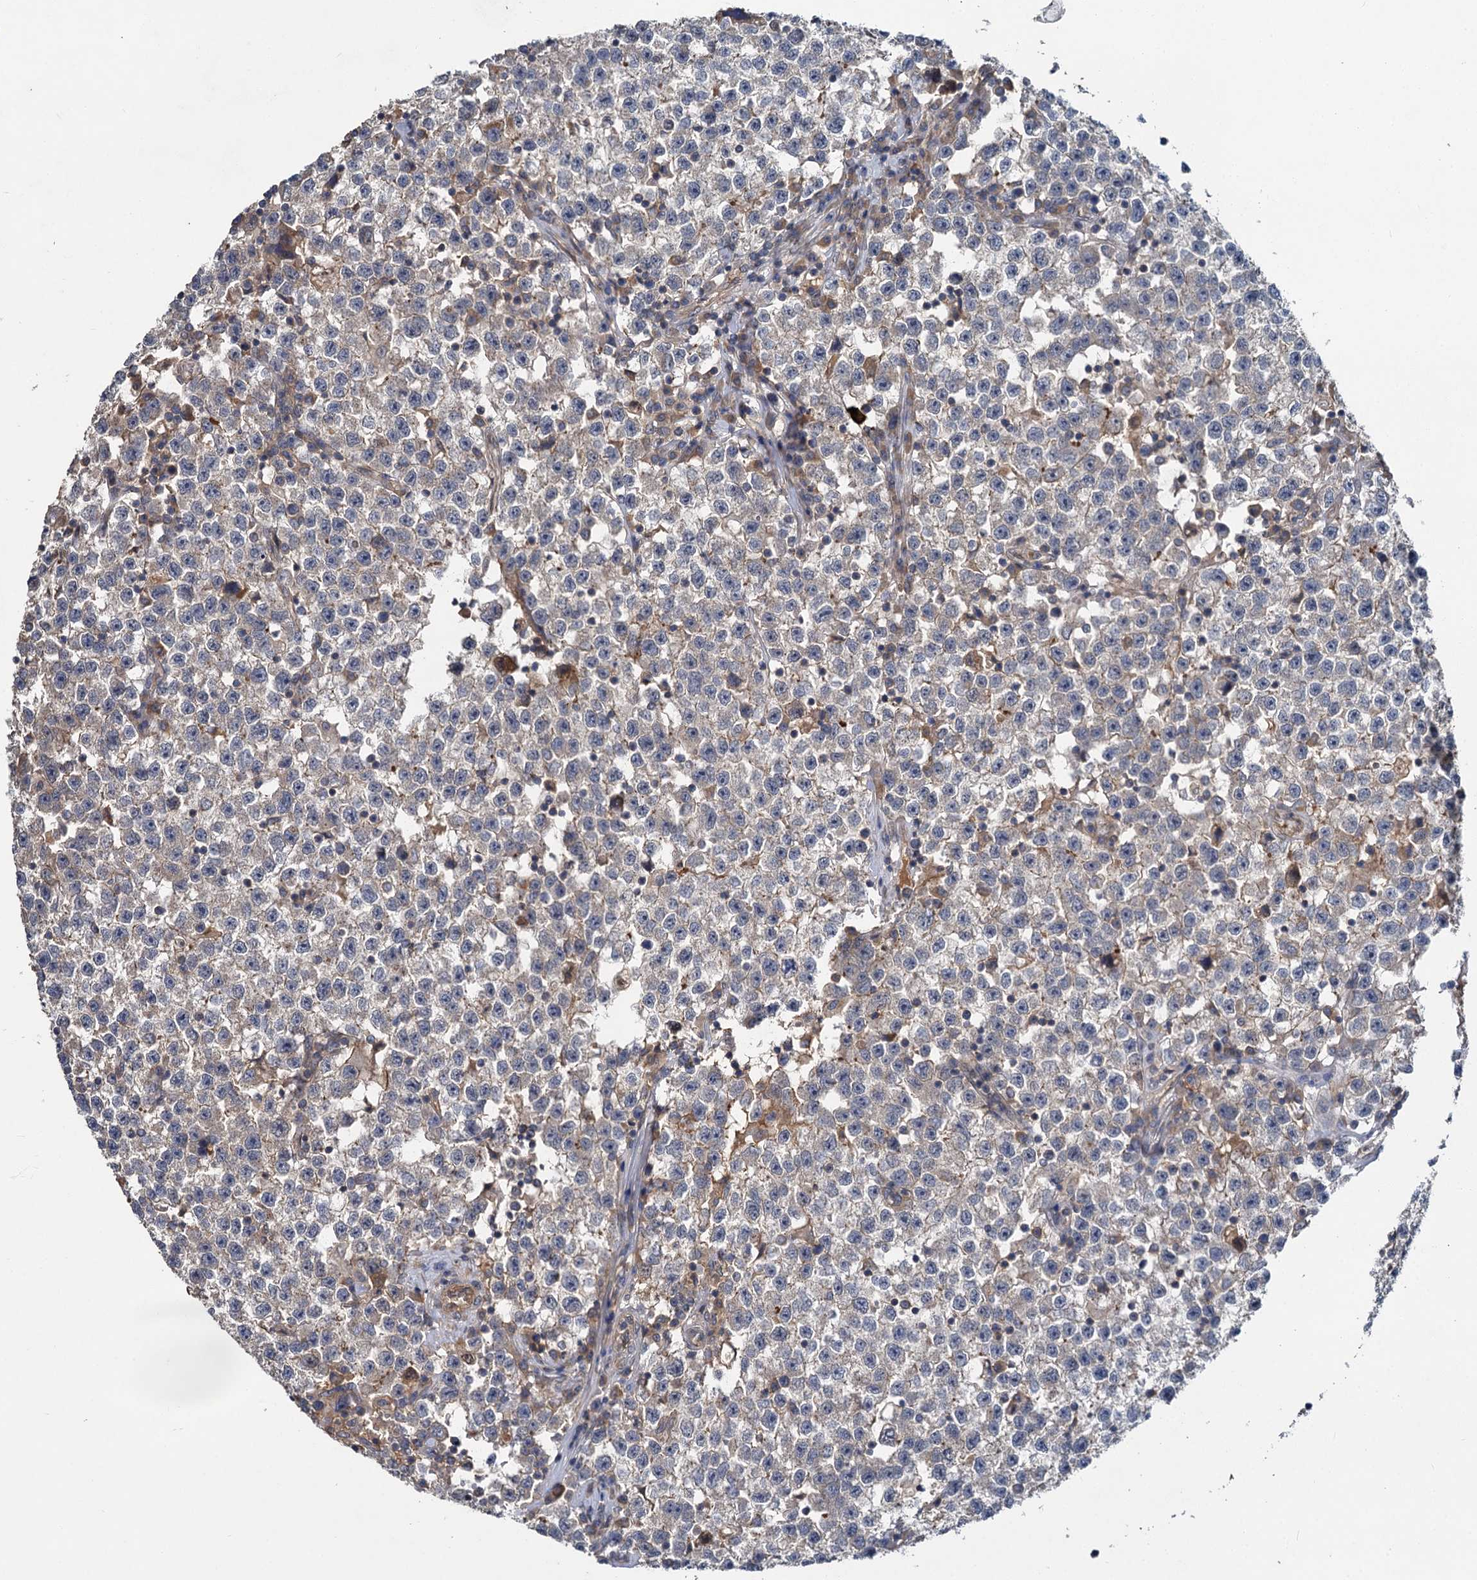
{"staining": {"intensity": "negative", "quantity": "none", "location": "none"}, "tissue": "testis cancer", "cell_type": "Tumor cells", "image_type": "cancer", "snomed": [{"axis": "morphology", "description": "Seminoma, NOS"}, {"axis": "topography", "description": "Testis"}], "caption": "An immunohistochemistry micrograph of testis cancer is shown. There is no staining in tumor cells of testis cancer. (IHC, brightfield microscopy, high magnification).", "gene": "ZNF324", "patient": {"sex": "male", "age": 22}}